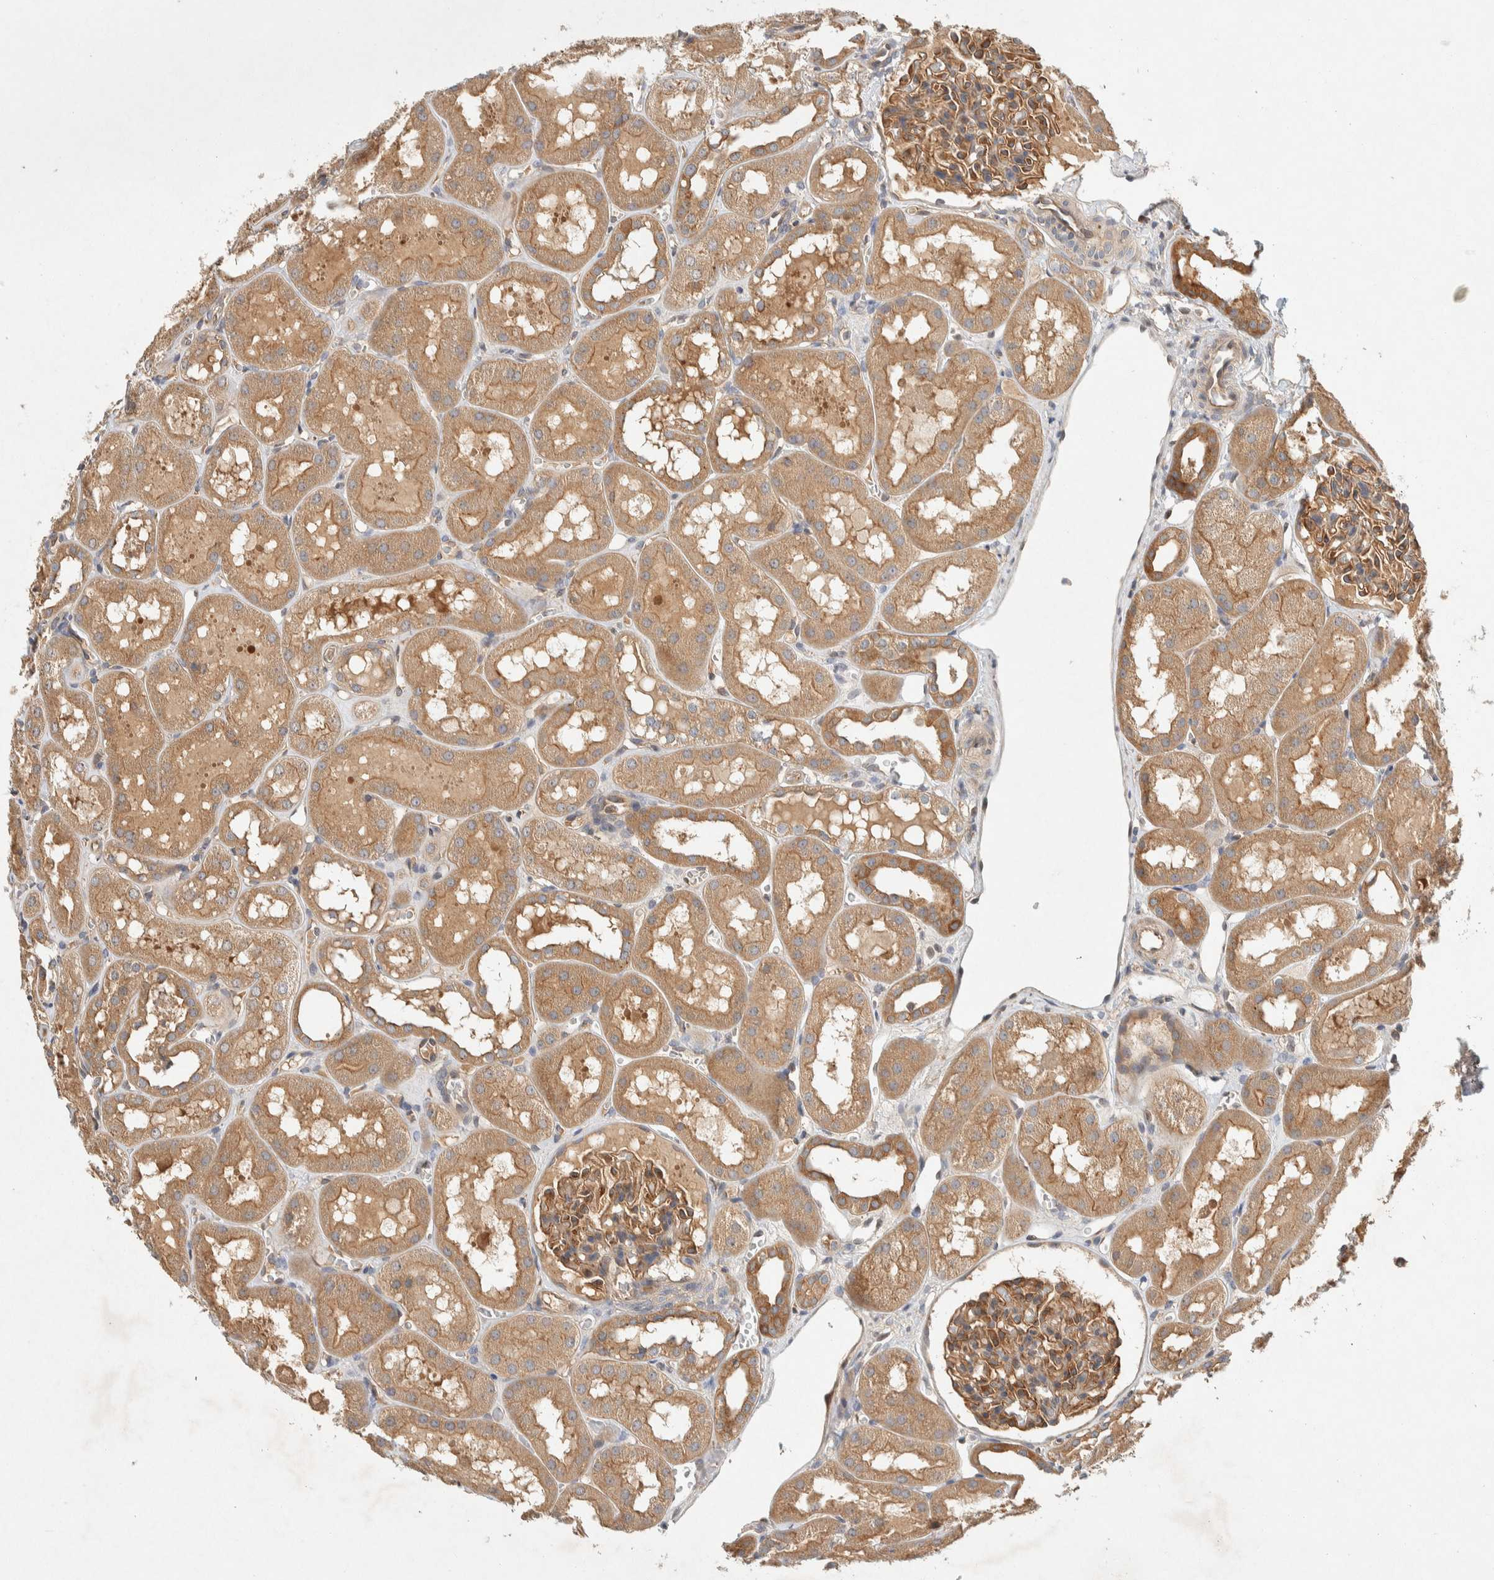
{"staining": {"intensity": "moderate", "quantity": ">75%", "location": "cytoplasmic/membranous"}, "tissue": "kidney", "cell_type": "Cells in glomeruli", "image_type": "normal", "snomed": [{"axis": "morphology", "description": "Normal tissue, NOS"}, {"axis": "topography", "description": "Kidney"}, {"axis": "topography", "description": "Urinary bladder"}], "caption": "High-magnification brightfield microscopy of unremarkable kidney stained with DAB (brown) and counterstained with hematoxylin (blue). cells in glomeruli exhibit moderate cytoplasmic/membranous staining is identified in approximately>75% of cells. (DAB = brown stain, brightfield microscopy at high magnification).", "gene": "PXK", "patient": {"sex": "male", "age": 16}}